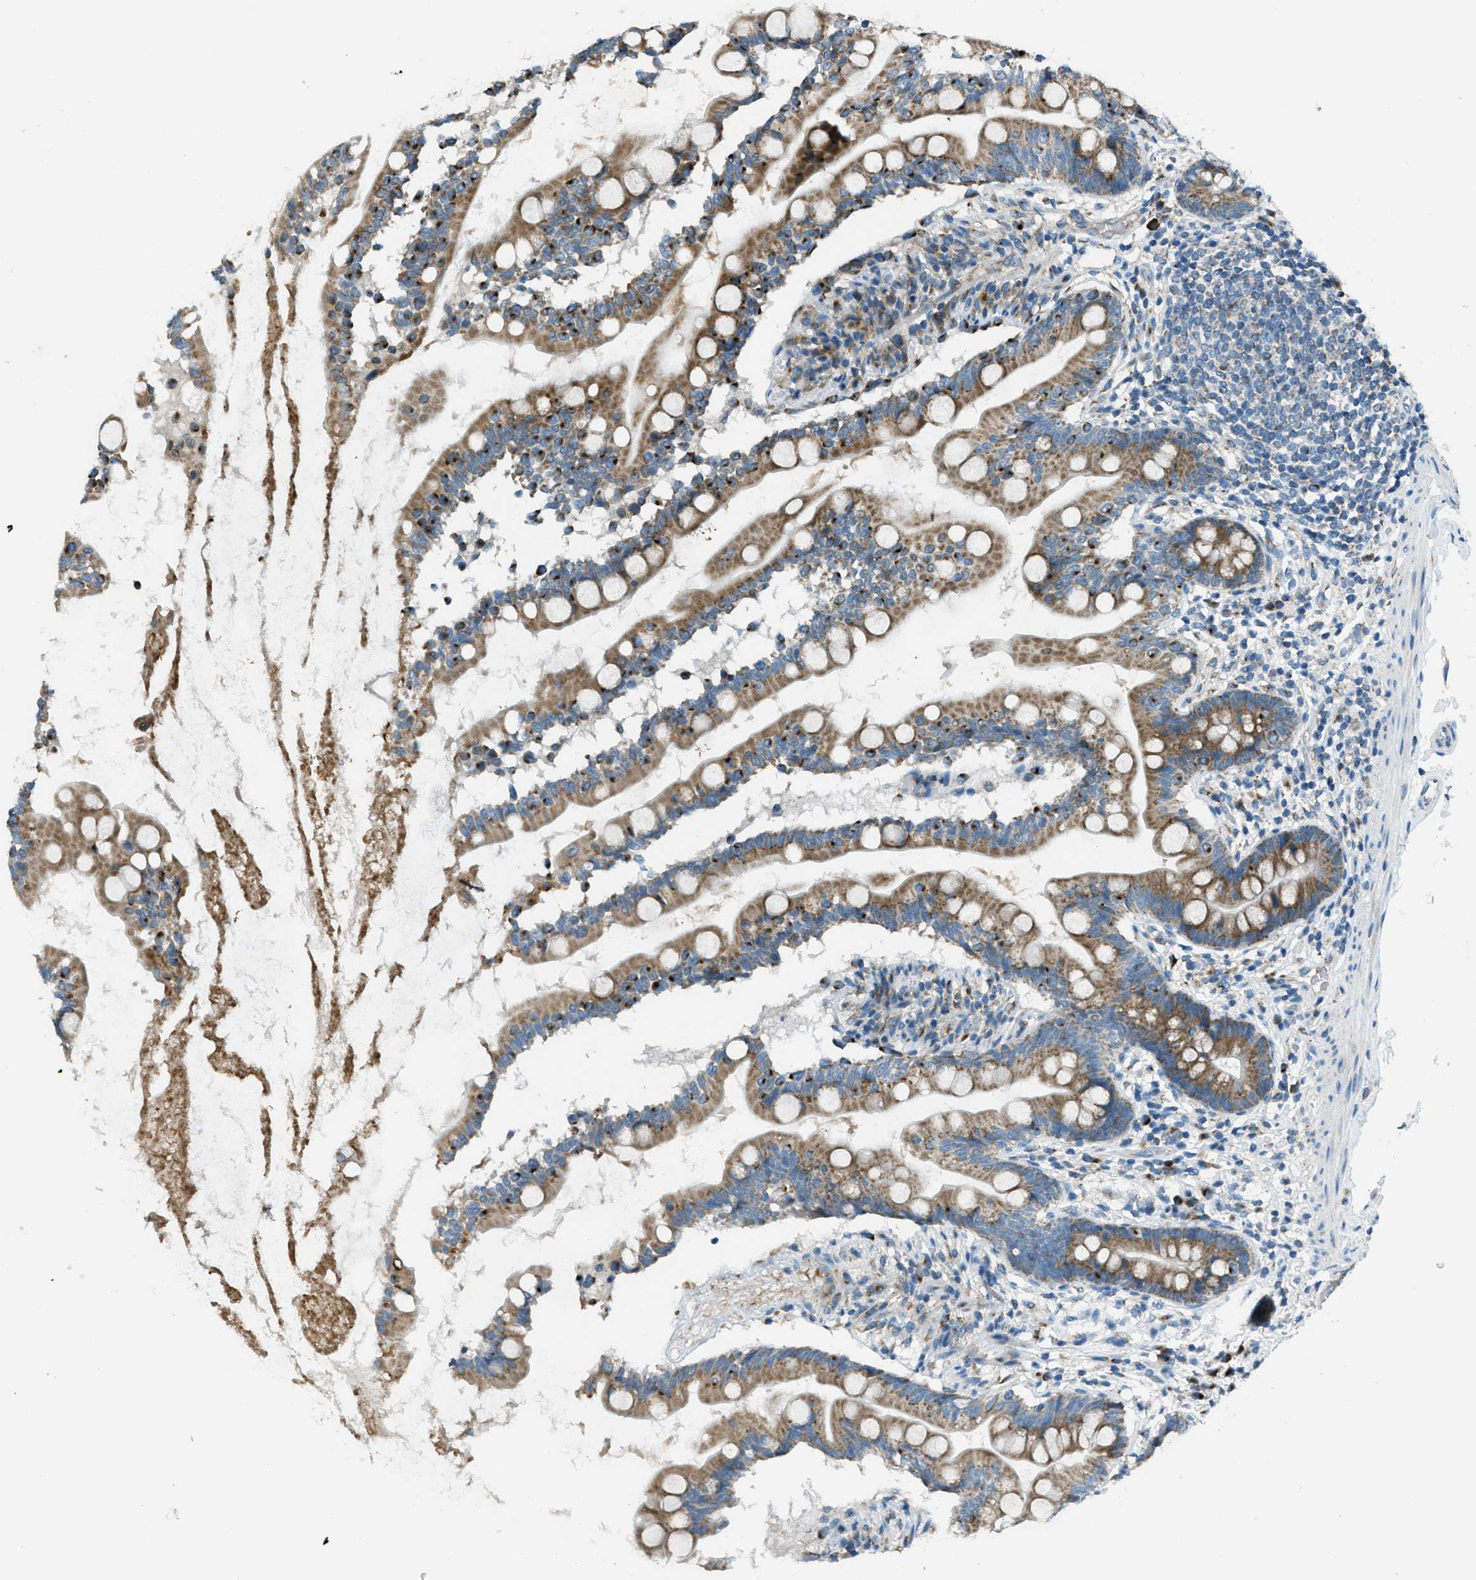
{"staining": {"intensity": "strong", "quantity": ">75%", "location": "cytoplasmic/membranous"}, "tissue": "small intestine", "cell_type": "Glandular cells", "image_type": "normal", "snomed": [{"axis": "morphology", "description": "Normal tissue, NOS"}, {"axis": "topography", "description": "Small intestine"}], "caption": "A high amount of strong cytoplasmic/membranous positivity is appreciated in about >75% of glandular cells in unremarkable small intestine.", "gene": "BCKDK", "patient": {"sex": "female", "age": 56}}